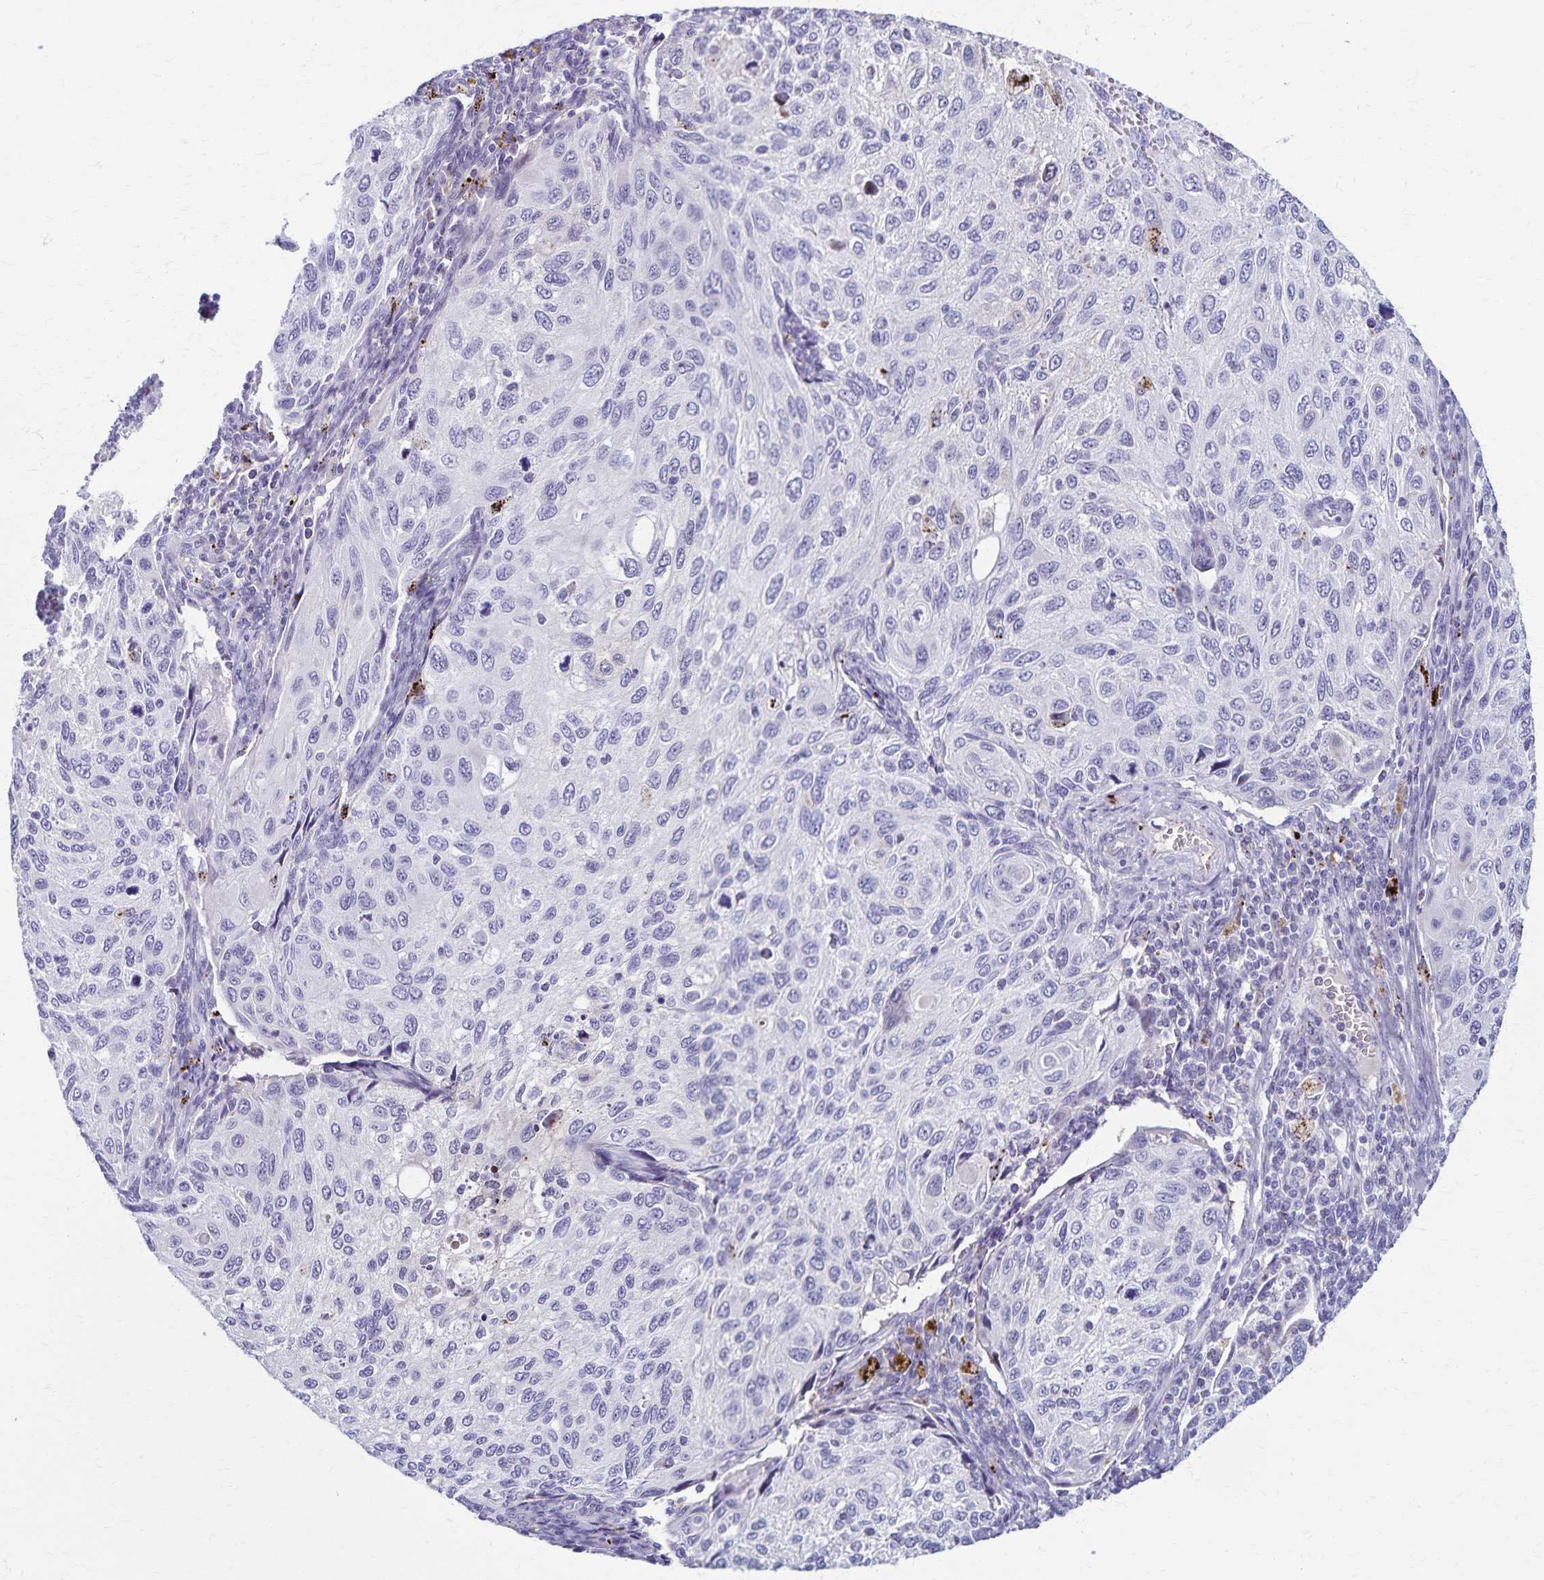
{"staining": {"intensity": "negative", "quantity": "none", "location": "none"}, "tissue": "cervical cancer", "cell_type": "Tumor cells", "image_type": "cancer", "snomed": [{"axis": "morphology", "description": "Squamous cell carcinoma, NOS"}, {"axis": "topography", "description": "Cervix"}], "caption": "The image displays no staining of tumor cells in cervical cancer.", "gene": "TMEM60", "patient": {"sex": "female", "age": 70}}